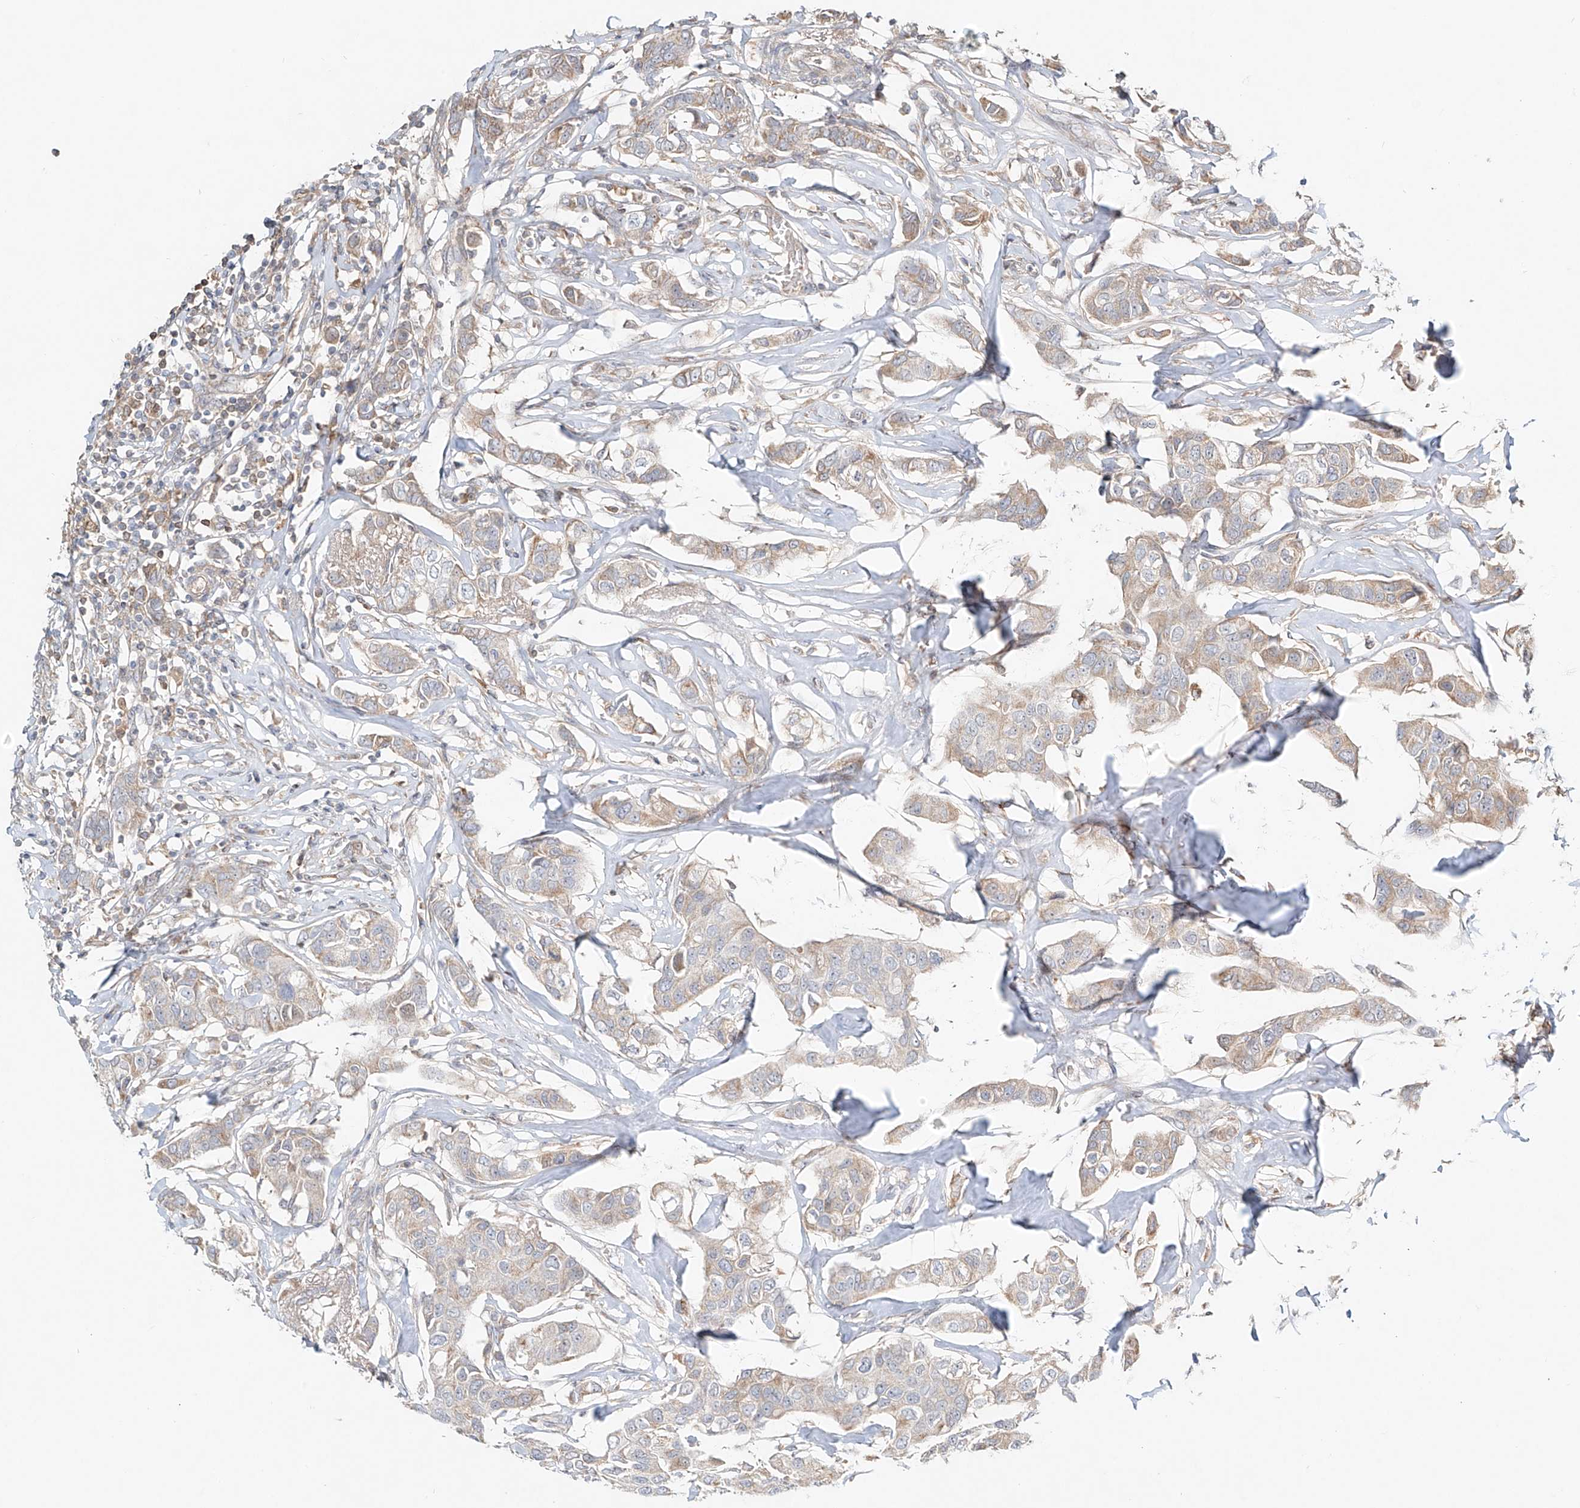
{"staining": {"intensity": "weak", "quantity": ">75%", "location": "cytoplasmic/membranous"}, "tissue": "breast cancer", "cell_type": "Tumor cells", "image_type": "cancer", "snomed": [{"axis": "morphology", "description": "Duct carcinoma"}, {"axis": "topography", "description": "Breast"}], "caption": "This histopathology image exhibits IHC staining of human breast invasive ductal carcinoma, with low weak cytoplasmic/membranous positivity in about >75% of tumor cells.", "gene": "ERO1A", "patient": {"sex": "female", "age": 80}}